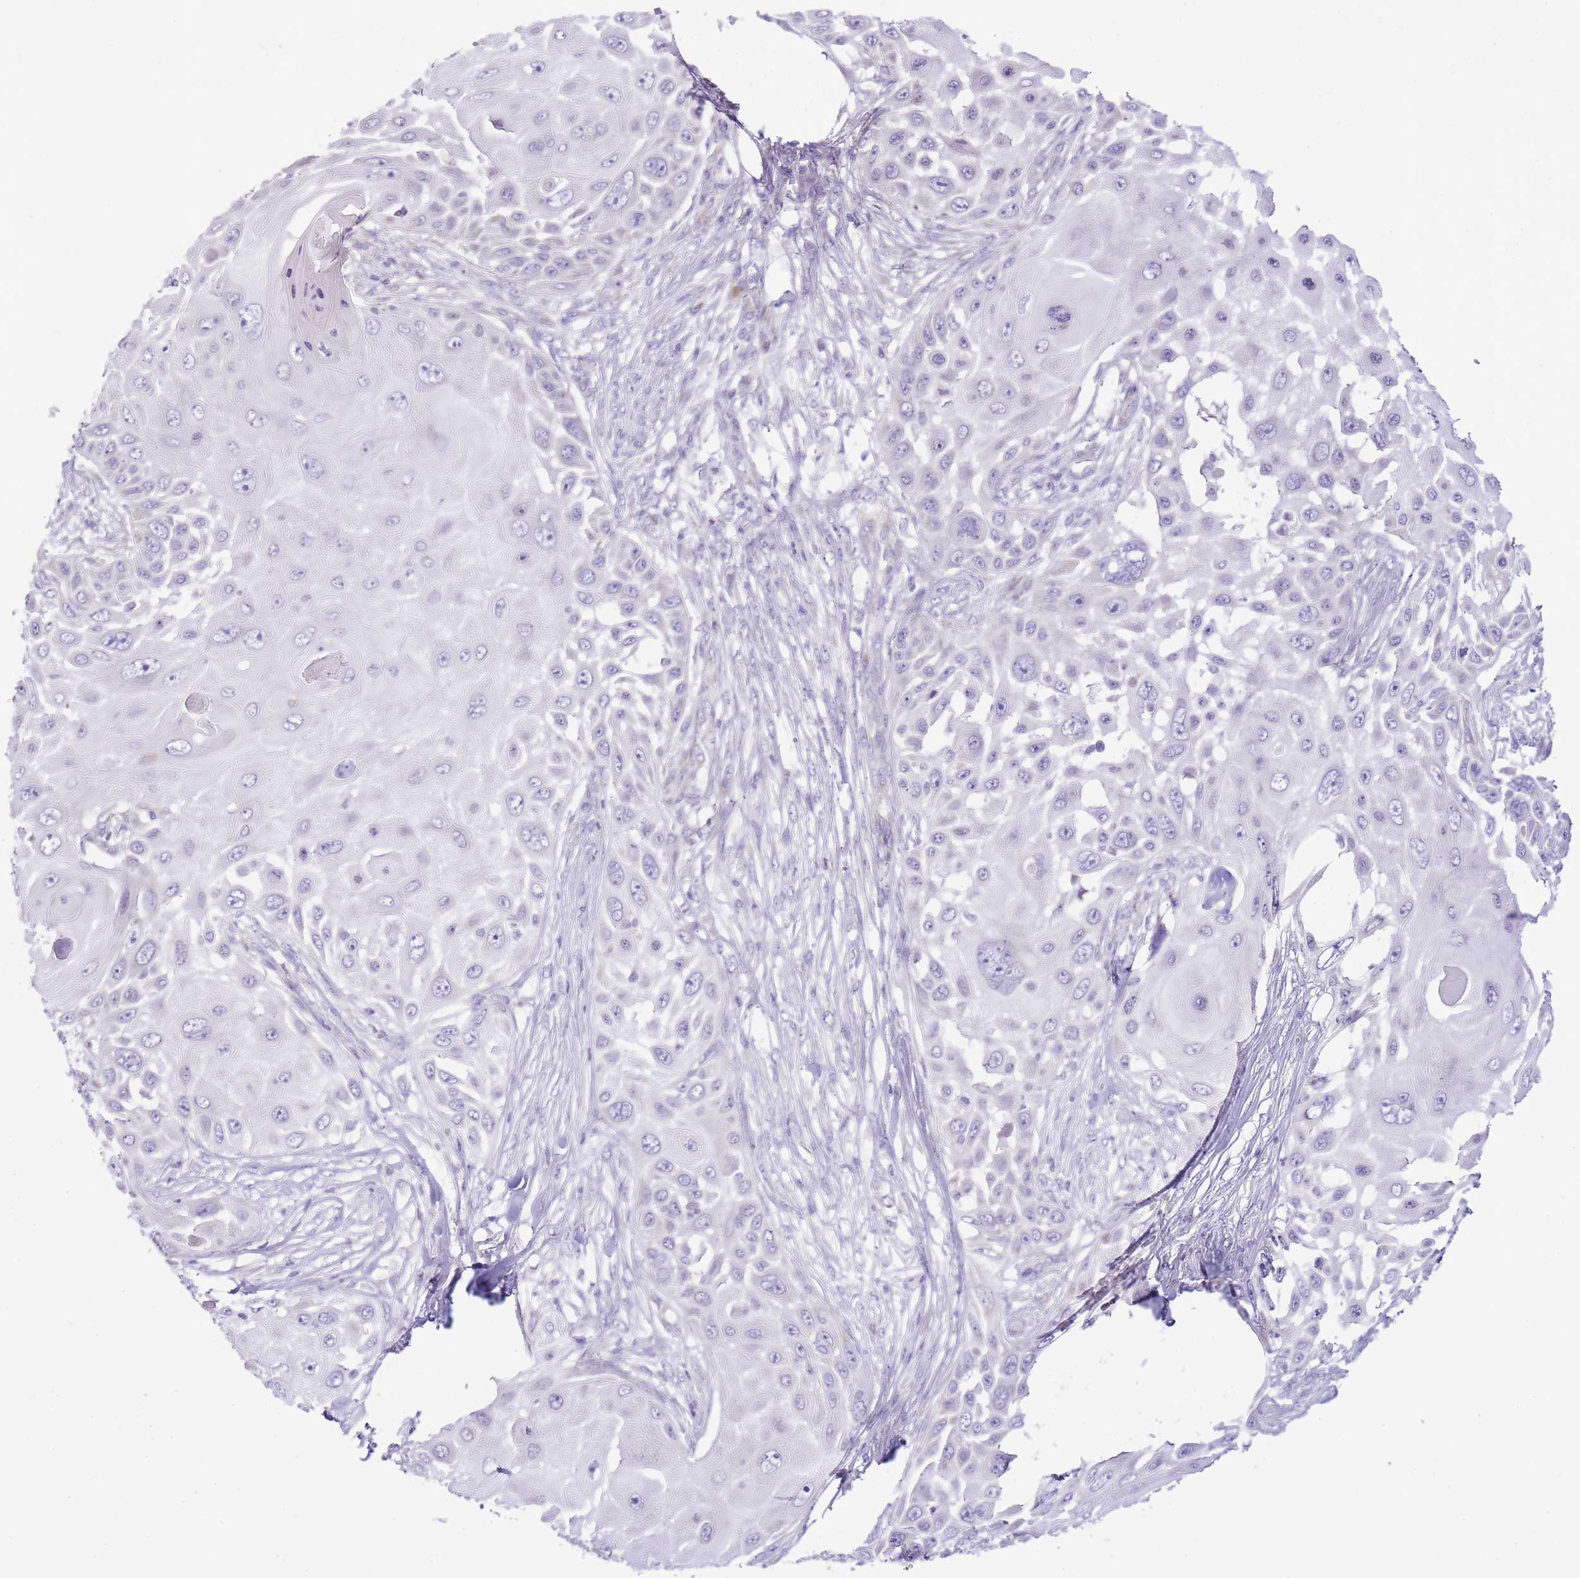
{"staining": {"intensity": "negative", "quantity": "none", "location": "none"}, "tissue": "skin cancer", "cell_type": "Tumor cells", "image_type": "cancer", "snomed": [{"axis": "morphology", "description": "Squamous cell carcinoma, NOS"}, {"axis": "topography", "description": "Skin"}], "caption": "Tumor cells show no significant protein staining in squamous cell carcinoma (skin).", "gene": "OAZ2", "patient": {"sex": "female", "age": 44}}